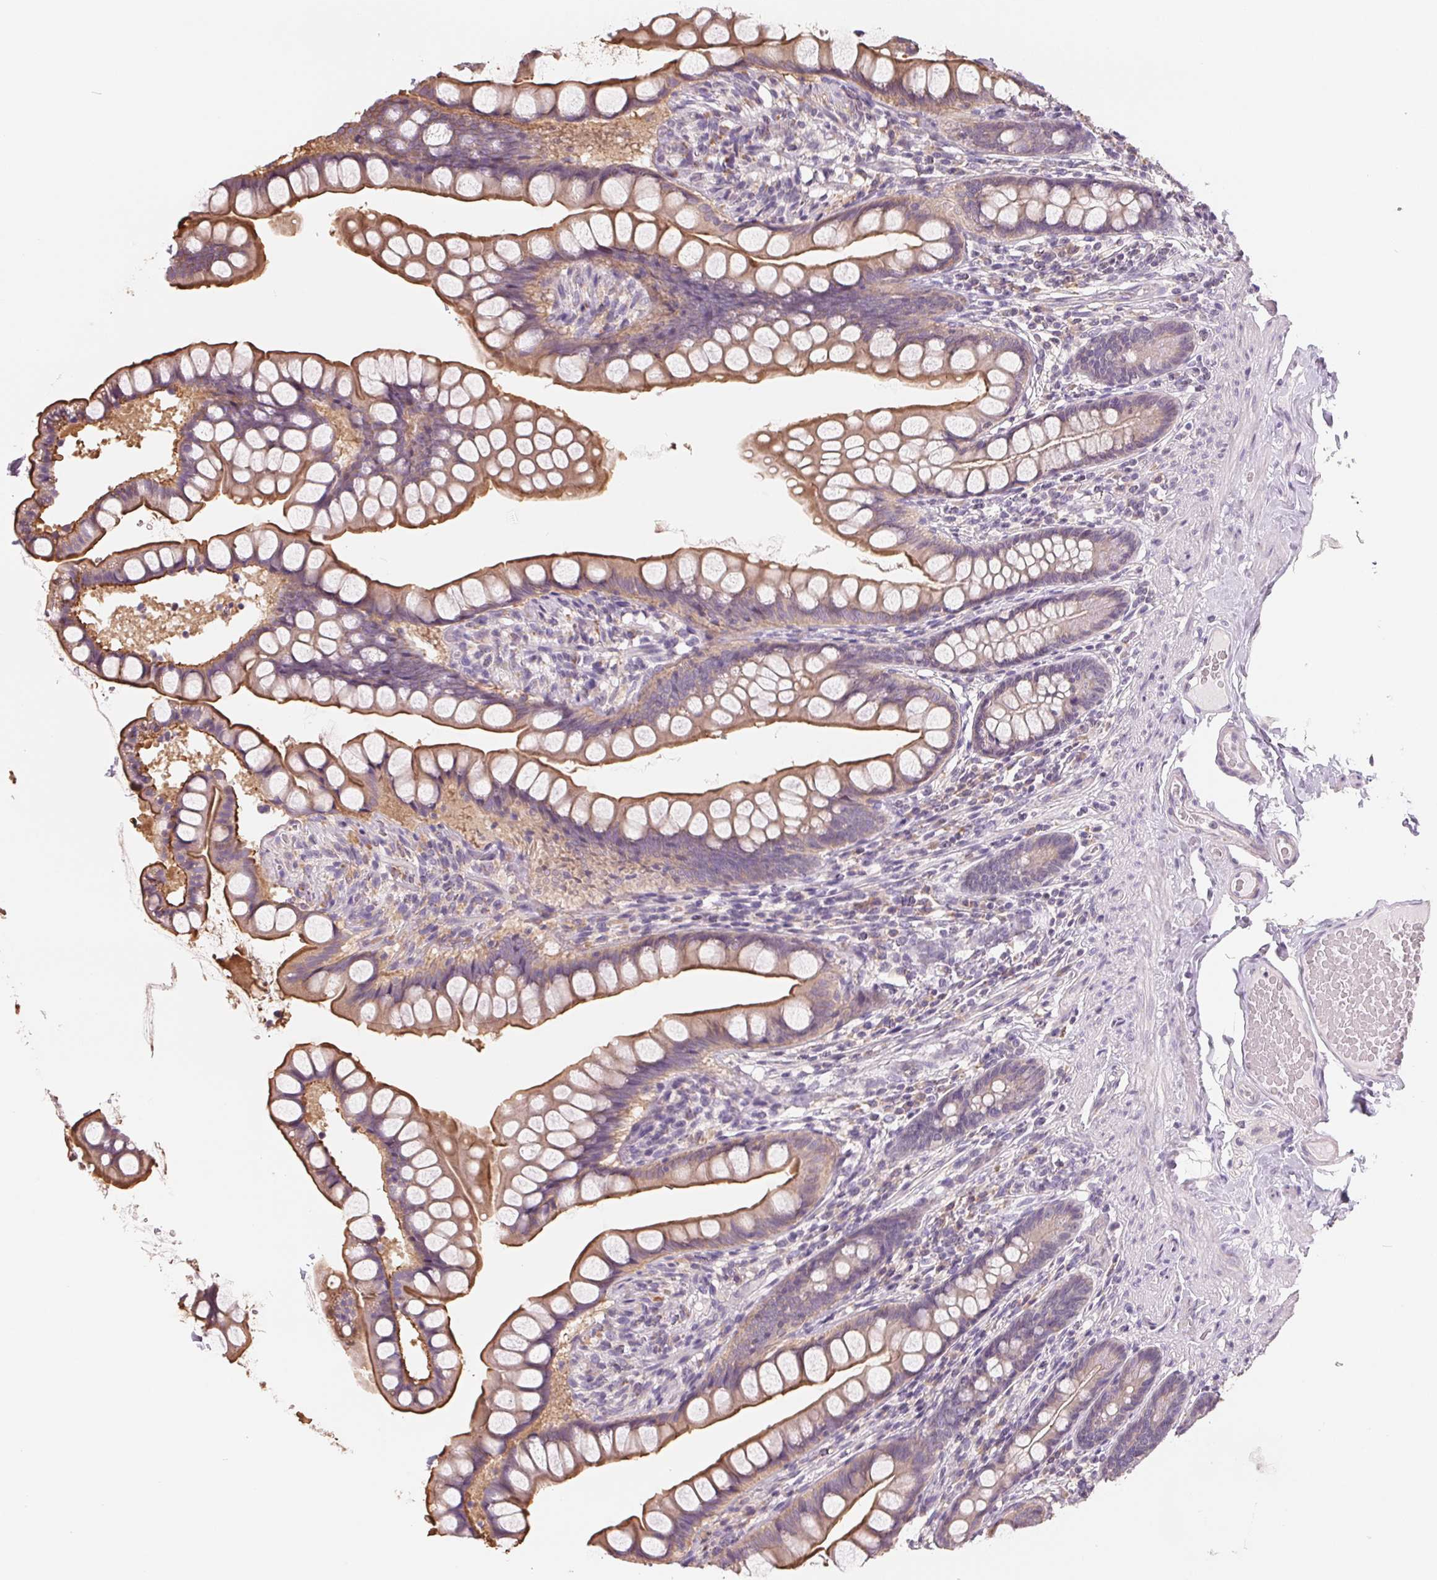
{"staining": {"intensity": "moderate", "quantity": "25%-75%", "location": "cytoplasmic/membranous"}, "tissue": "small intestine", "cell_type": "Glandular cells", "image_type": "normal", "snomed": [{"axis": "morphology", "description": "Normal tissue, NOS"}, {"axis": "topography", "description": "Small intestine"}], "caption": "IHC micrograph of benign human small intestine stained for a protein (brown), which shows medium levels of moderate cytoplasmic/membranous staining in approximately 25%-75% of glandular cells.", "gene": "VTCN1", "patient": {"sex": "male", "age": 70}}